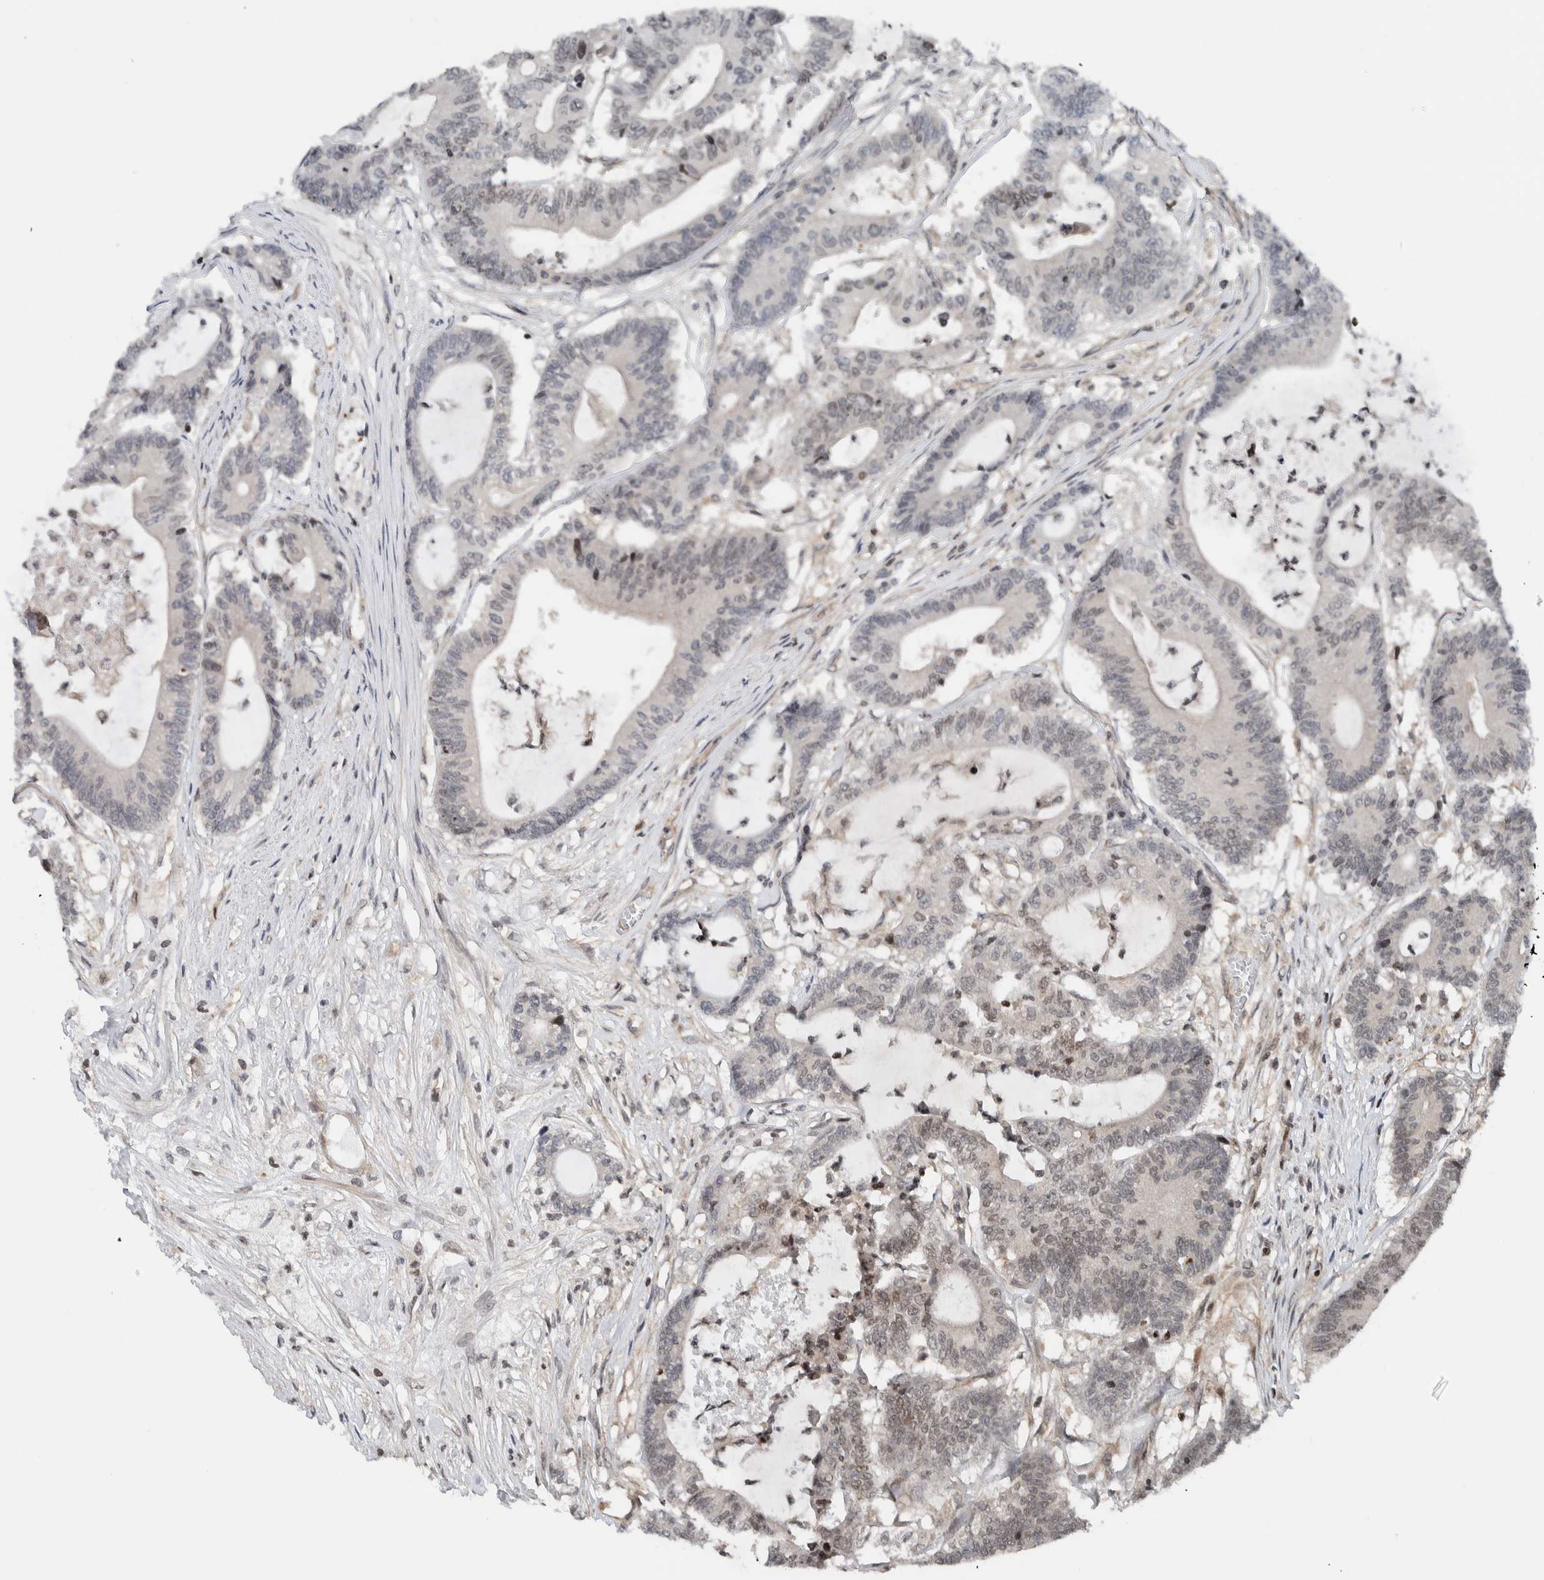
{"staining": {"intensity": "weak", "quantity": "25%-75%", "location": "nuclear"}, "tissue": "colorectal cancer", "cell_type": "Tumor cells", "image_type": "cancer", "snomed": [{"axis": "morphology", "description": "Adenocarcinoma, NOS"}, {"axis": "topography", "description": "Colon"}], "caption": "The immunohistochemical stain labels weak nuclear staining in tumor cells of colorectal adenocarcinoma tissue.", "gene": "NPLOC4", "patient": {"sex": "female", "age": 84}}